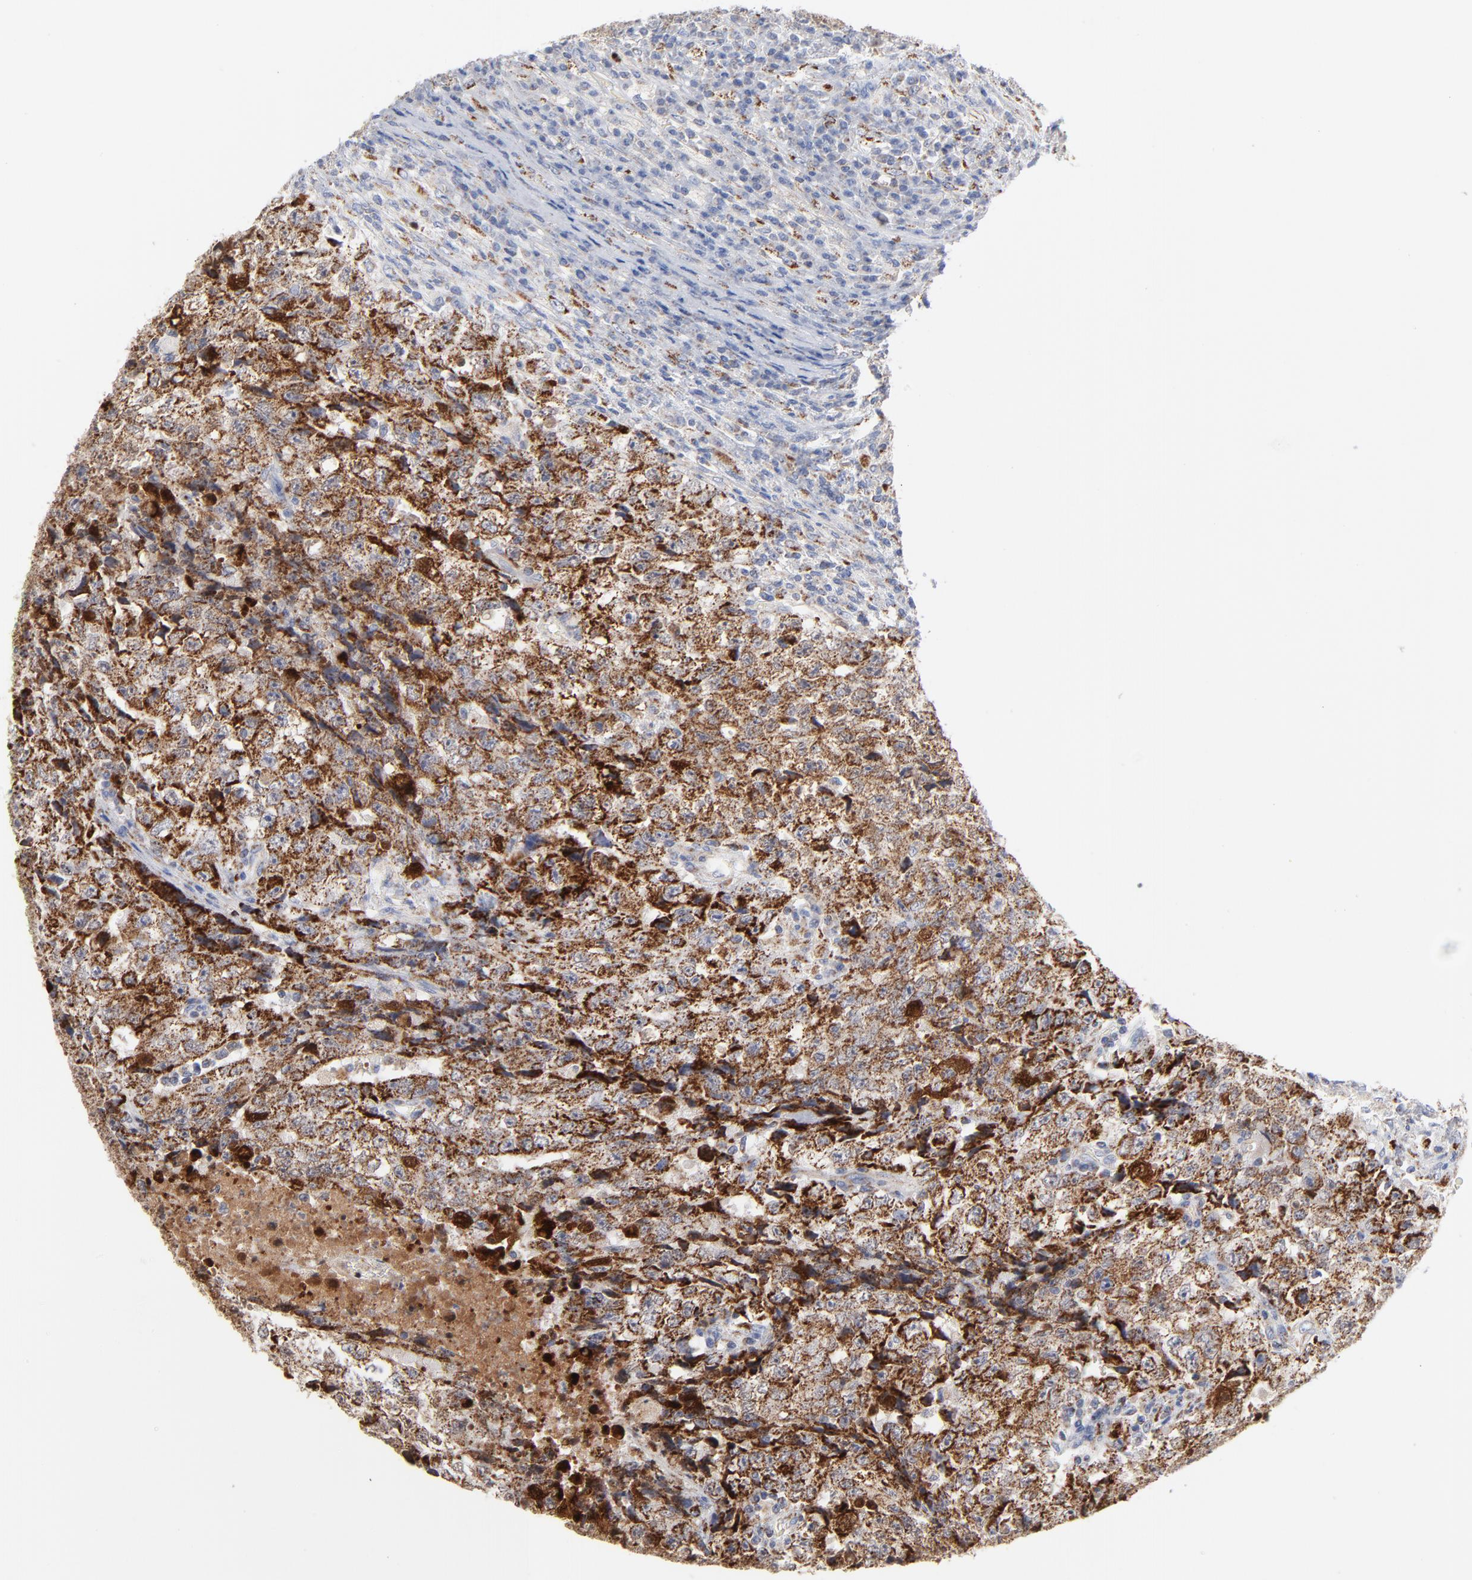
{"staining": {"intensity": "strong", "quantity": ">75%", "location": "cytoplasmic/membranous"}, "tissue": "testis cancer", "cell_type": "Tumor cells", "image_type": "cancer", "snomed": [{"axis": "morphology", "description": "Necrosis, NOS"}, {"axis": "morphology", "description": "Carcinoma, Embryonal, NOS"}, {"axis": "topography", "description": "Testis"}], "caption": "A brown stain shows strong cytoplasmic/membranous staining of a protein in human testis cancer (embryonal carcinoma) tumor cells. The staining was performed using DAB (3,3'-diaminobenzidine), with brown indicating positive protein expression. Nuclei are stained blue with hematoxylin.", "gene": "DIABLO", "patient": {"sex": "male", "age": 19}}